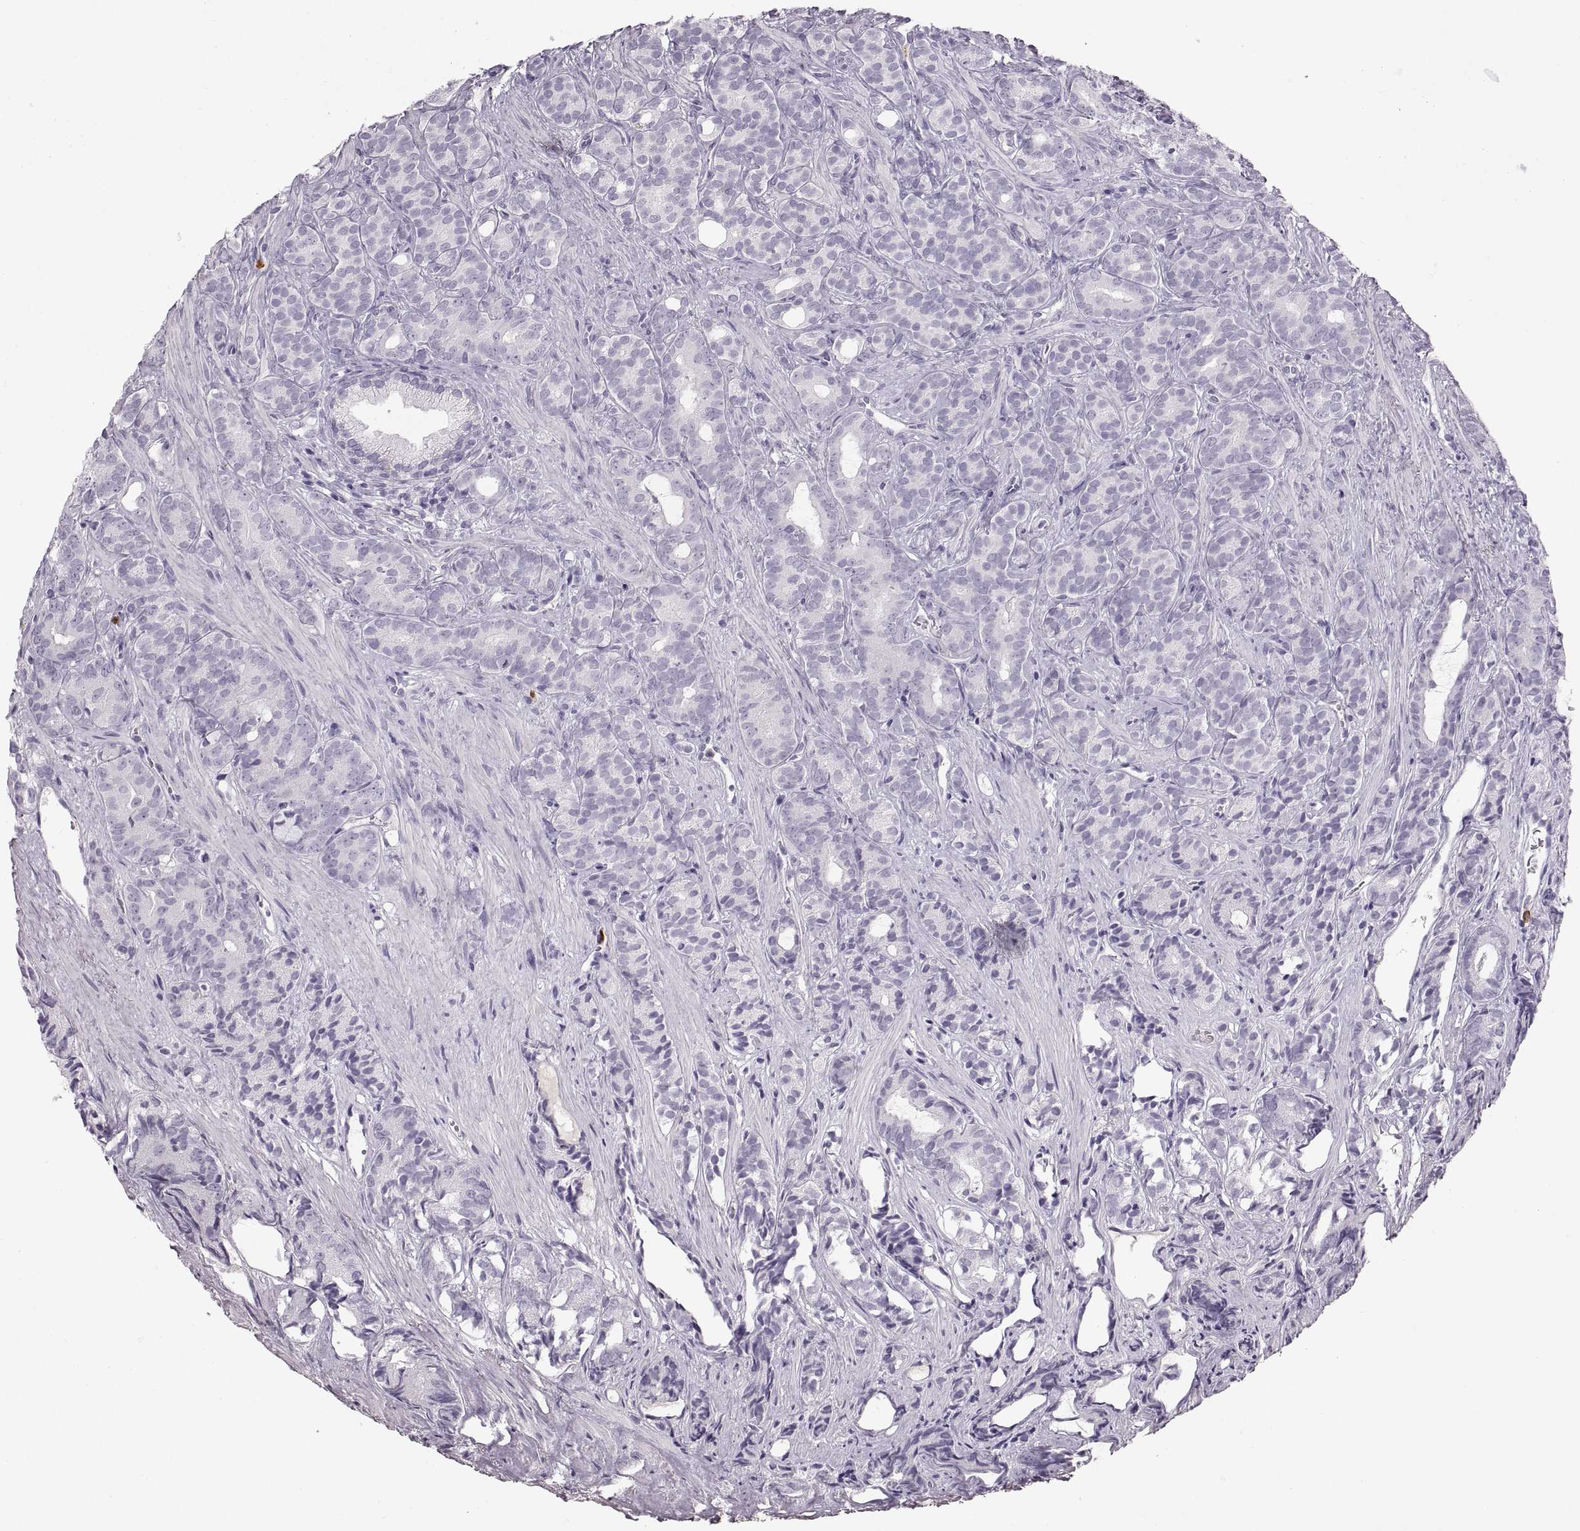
{"staining": {"intensity": "negative", "quantity": "none", "location": "none"}, "tissue": "prostate cancer", "cell_type": "Tumor cells", "image_type": "cancer", "snomed": [{"axis": "morphology", "description": "Adenocarcinoma, High grade"}, {"axis": "topography", "description": "Prostate"}], "caption": "Adenocarcinoma (high-grade) (prostate) stained for a protein using immunohistochemistry (IHC) reveals no positivity tumor cells.", "gene": "MILR1", "patient": {"sex": "male", "age": 84}}